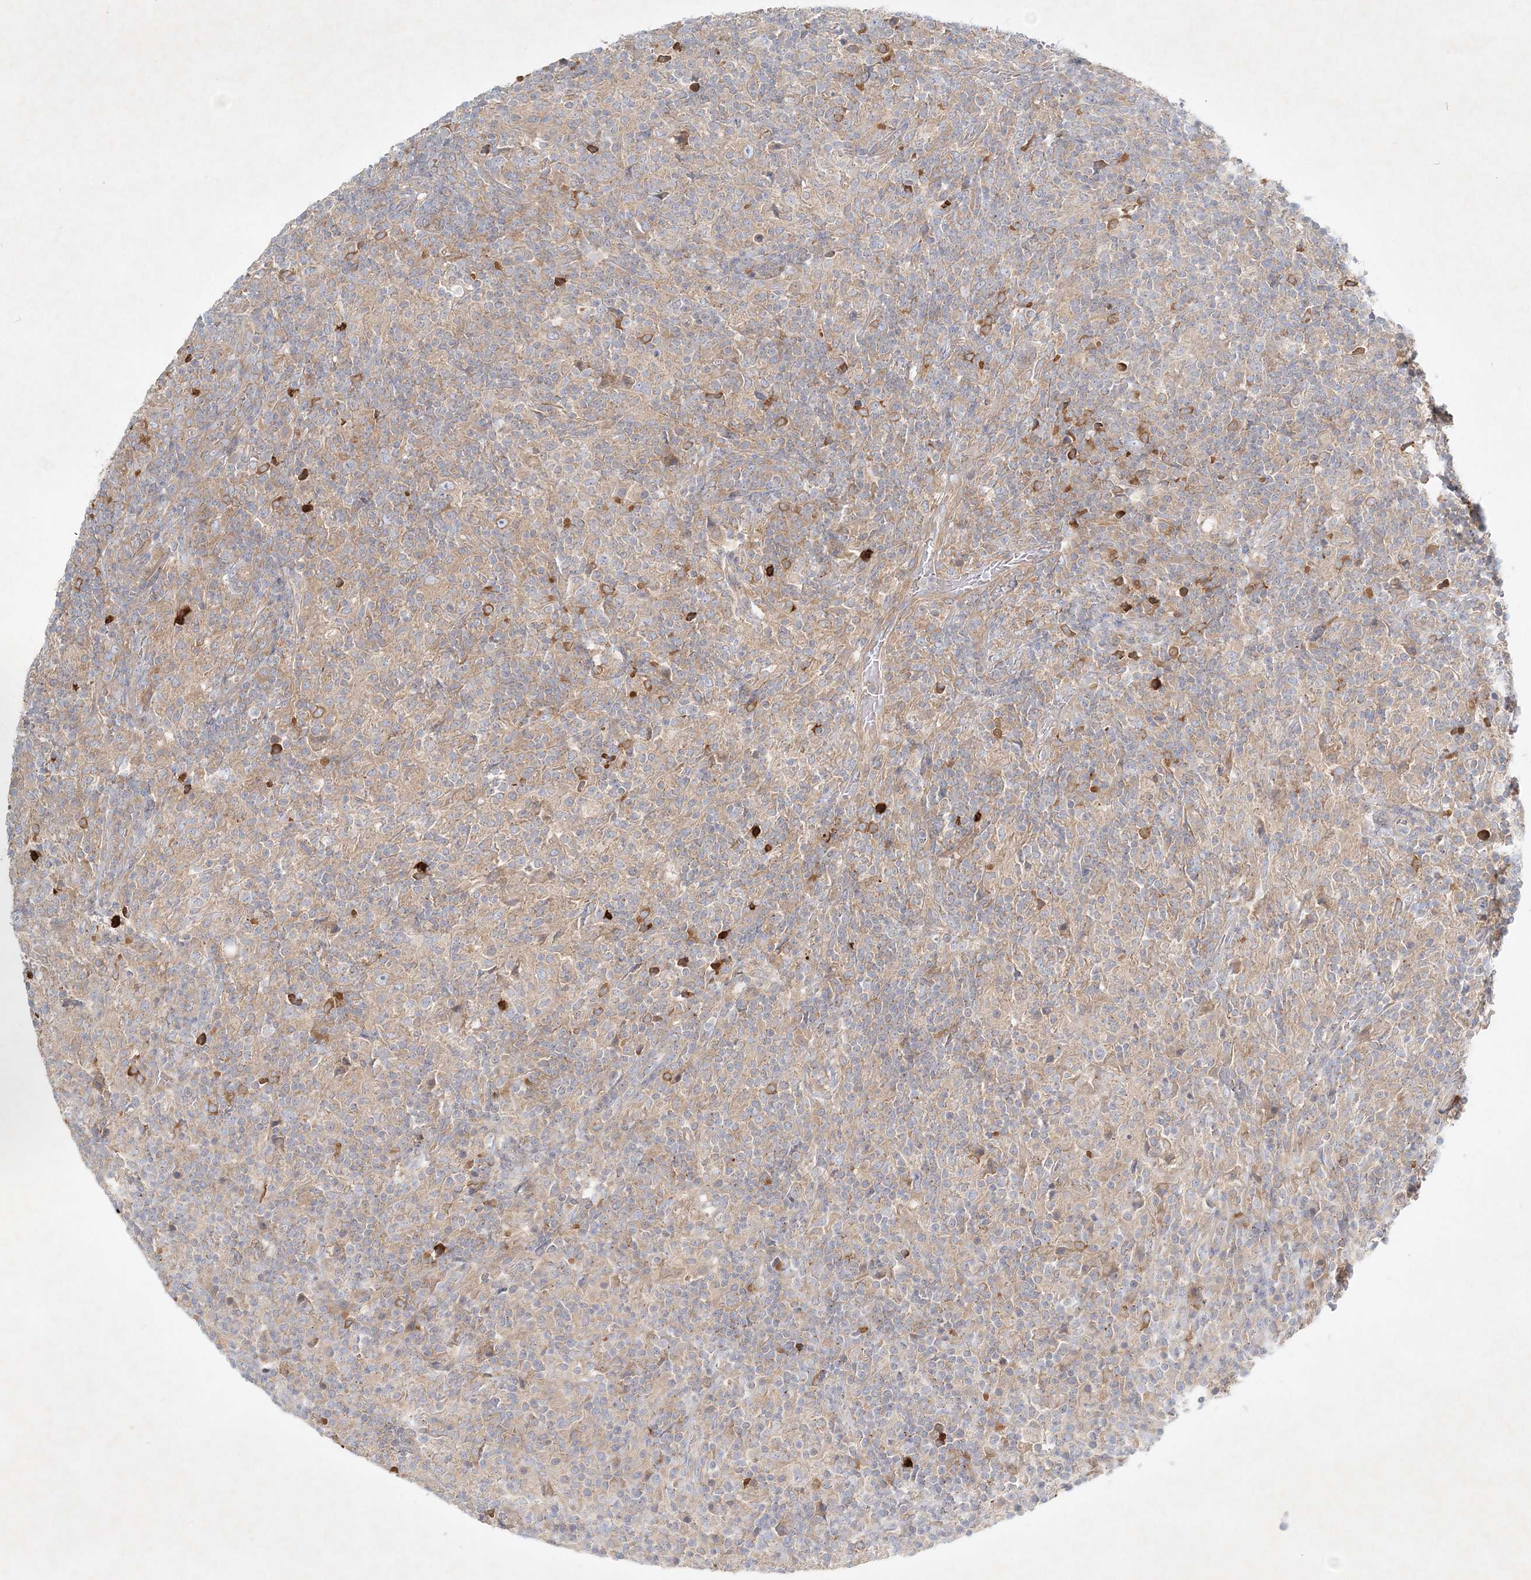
{"staining": {"intensity": "weak", "quantity": ">75%", "location": "cytoplasmic/membranous"}, "tissue": "lymphoma", "cell_type": "Tumor cells", "image_type": "cancer", "snomed": [{"axis": "morphology", "description": "Hodgkin's disease, NOS"}, {"axis": "topography", "description": "Lymph node"}], "caption": "Weak cytoplasmic/membranous protein positivity is appreciated in approximately >75% of tumor cells in Hodgkin's disease.", "gene": "STK11IP", "patient": {"sex": "male", "age": 70}}